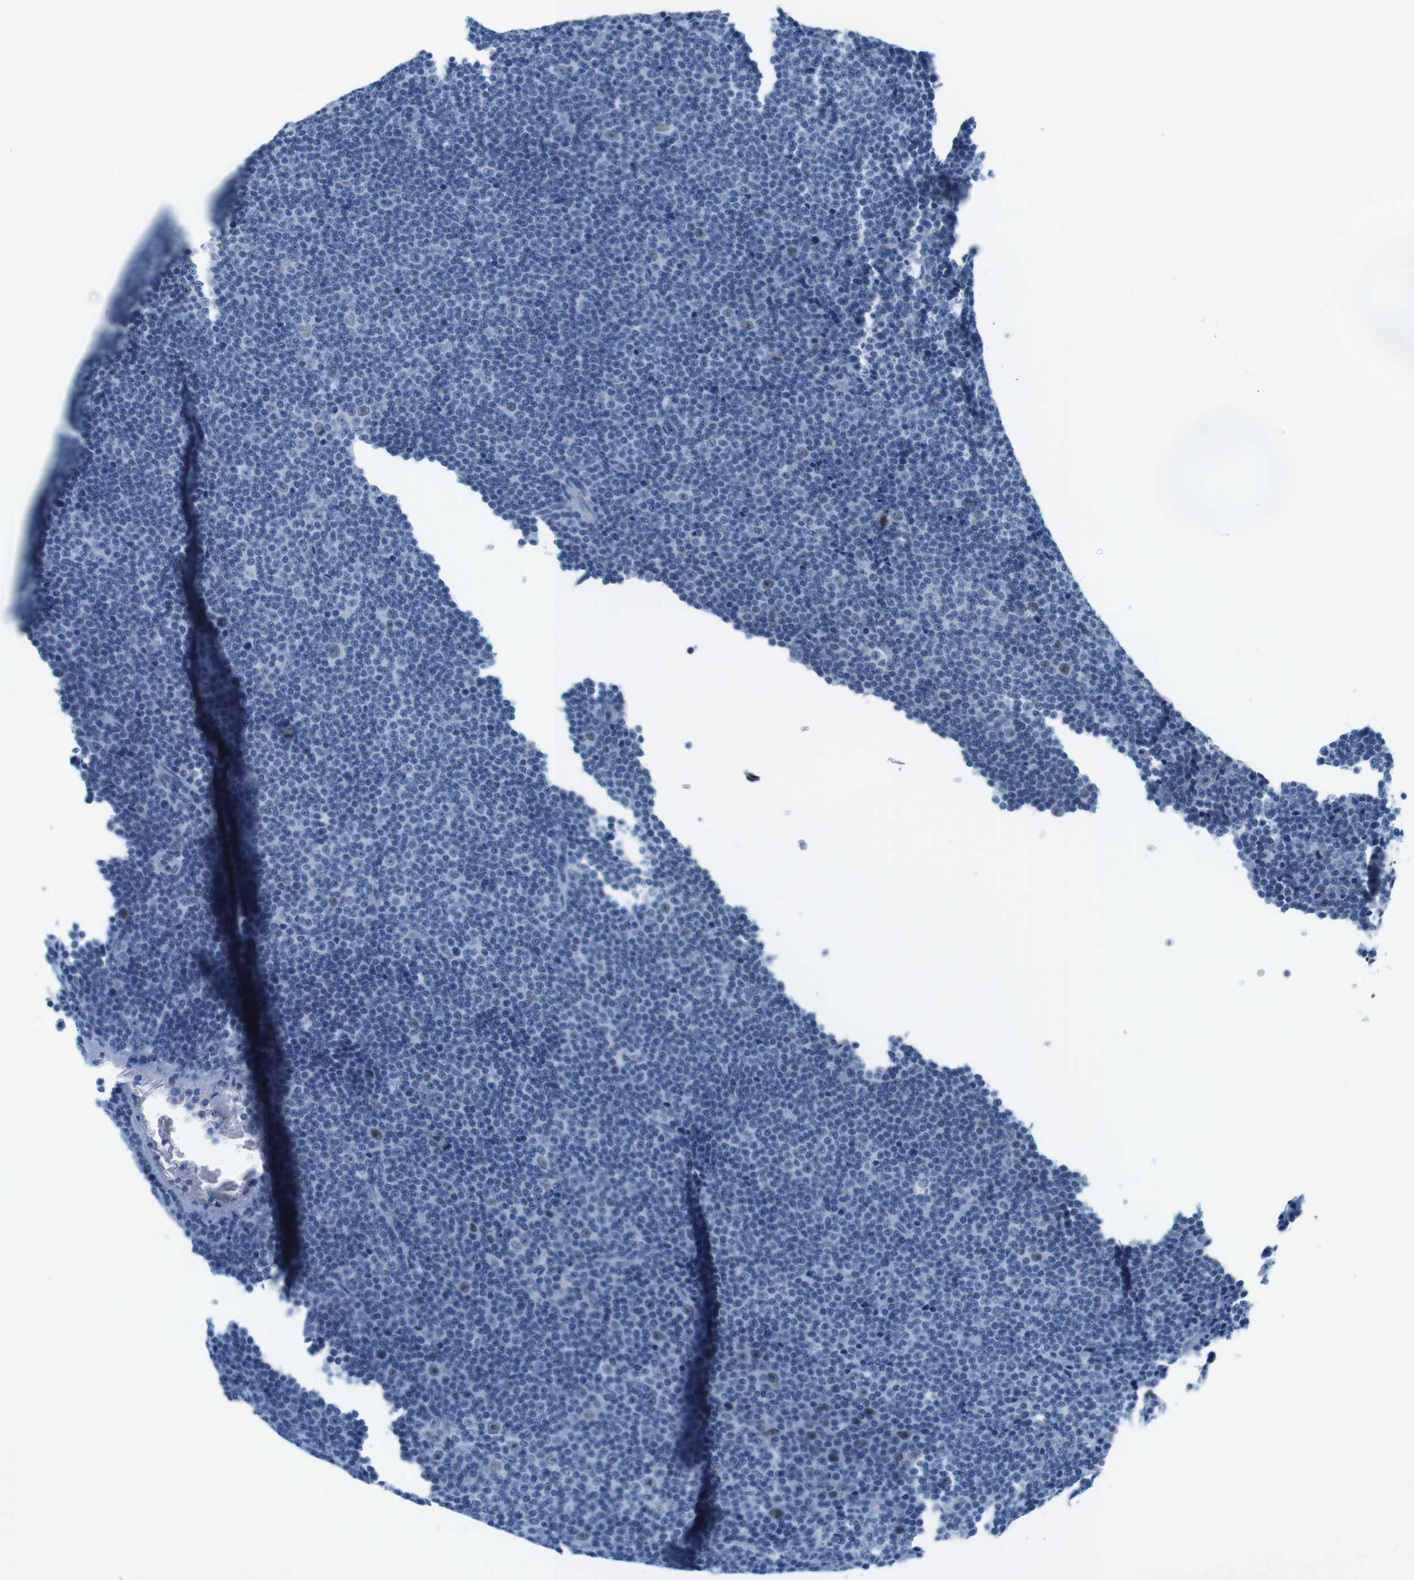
{"staining": {"intensity": "negative", "quantity": "none", "location": "none"}, "tissue": "lymphoma", "cell_type": "Tumor cells", "image_type": "cancer", "snomed": [{"axis": "morphology", "description": "Malignant lymphoma, non-Hodgkin's type, Low grade"}, {"axis": "topography", "description": "Lymph node"}], "caption": "Lymphoma stained for a protein using immunohistochemistry reveals no staining tumor cells.", "gene": "CTAG1B", "patient": {"sex": "female", "age": 67}}